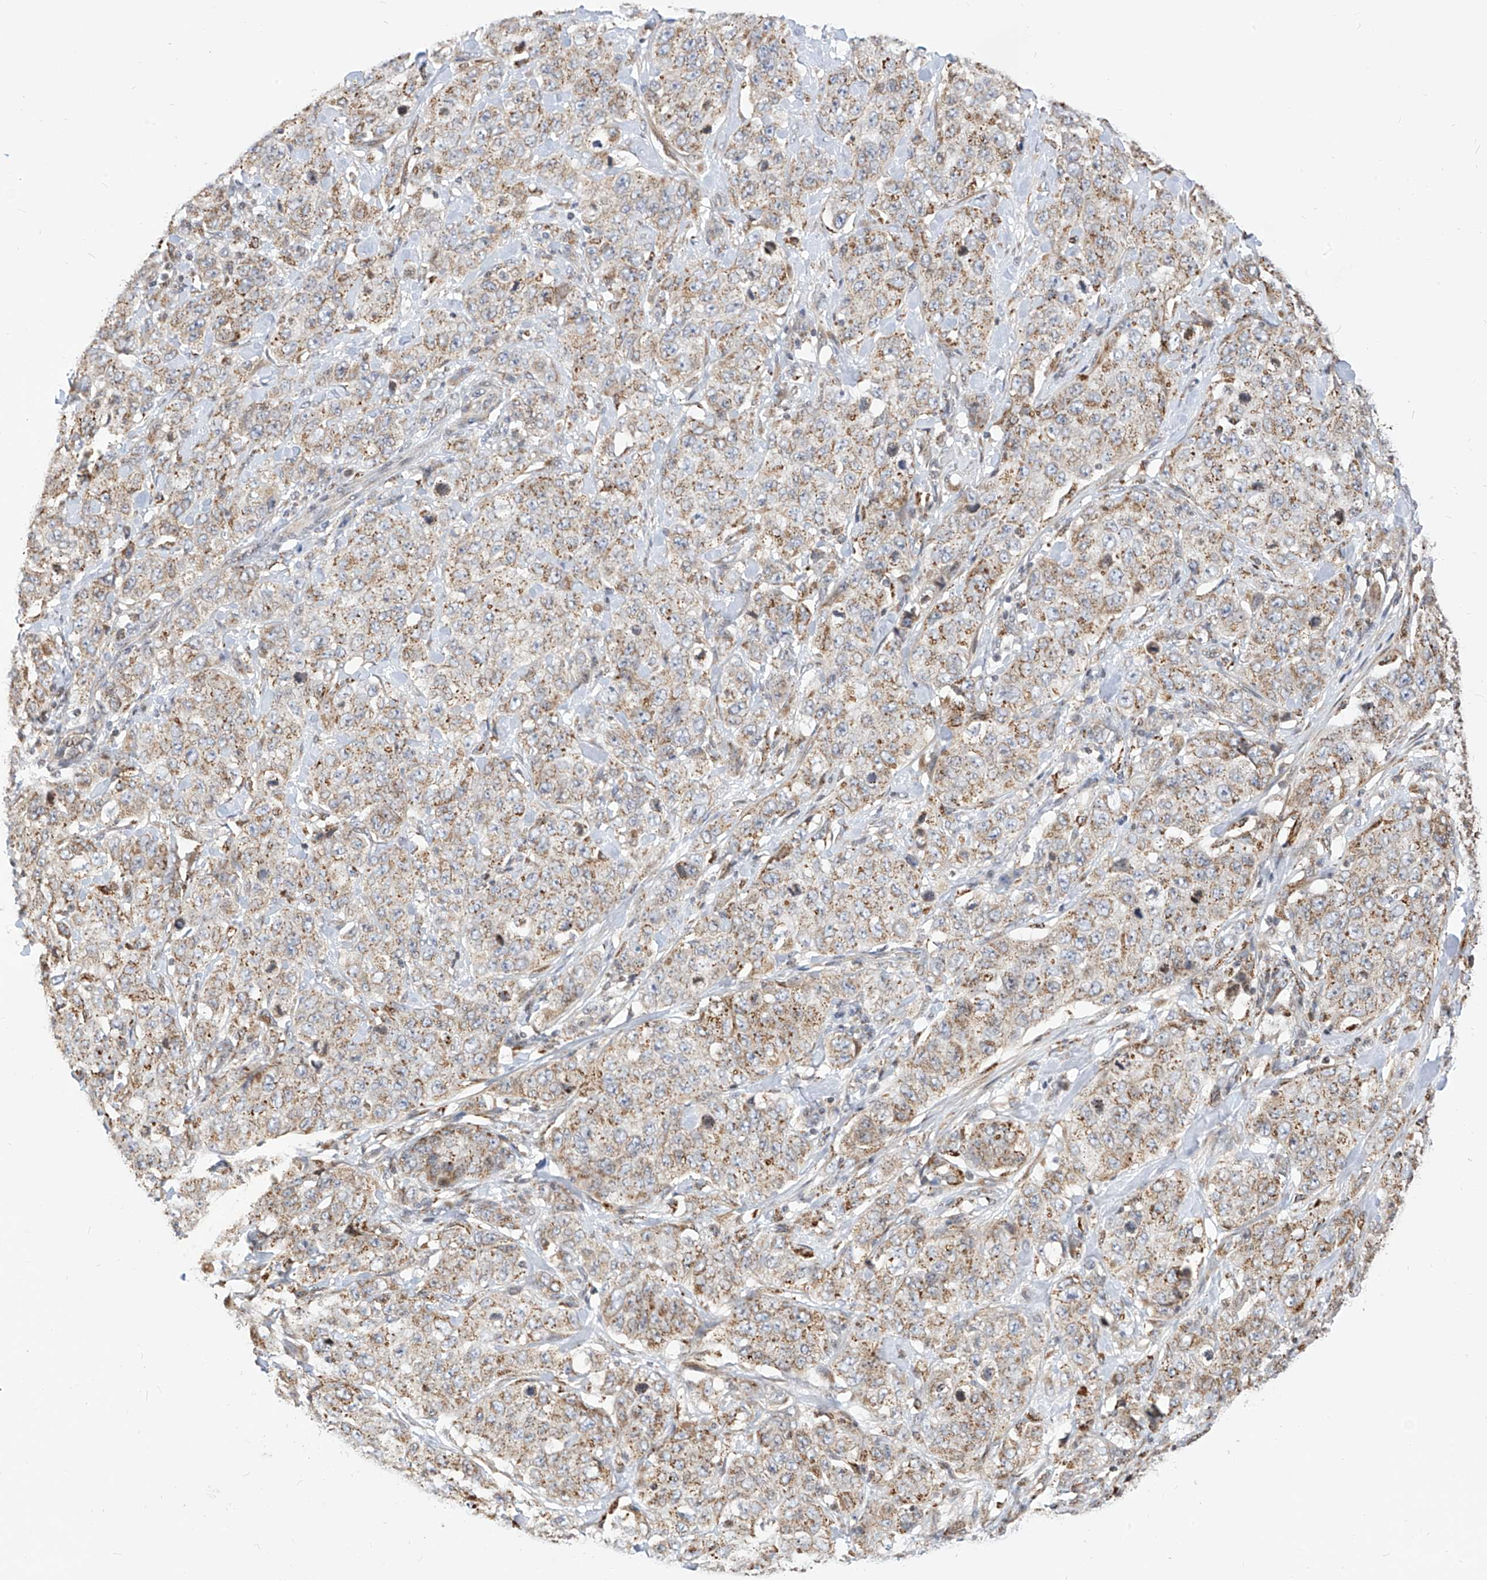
{"staining": {"intensity": "moderate", "quantity": ">75%", "location": "cytoplasmic/membranous"}, "tissue": "stomach cancer", "cell_type": "Tumor cells", "image_type": "cancer", "snomed": [{"axis": "morphology", "description": "Adenocarcinoma, NOS"}, {"axis": "topography", "description": "Stomach"}], "caption": "Immunohistochemistry (IHC) staining of stomach cancer, which reveals medium levels of moderate cytoplasmic/membranous expression in approximately >75% of tumor cells indicating moderate cytoplasmic/membranous protein positivity. The staining was performed using DAB (brown) for protein detection and nuclei were counterstained in hematoxylin (blue).", "gene": "TTLL8", "patient": {"sex": "male", "age": 48}}